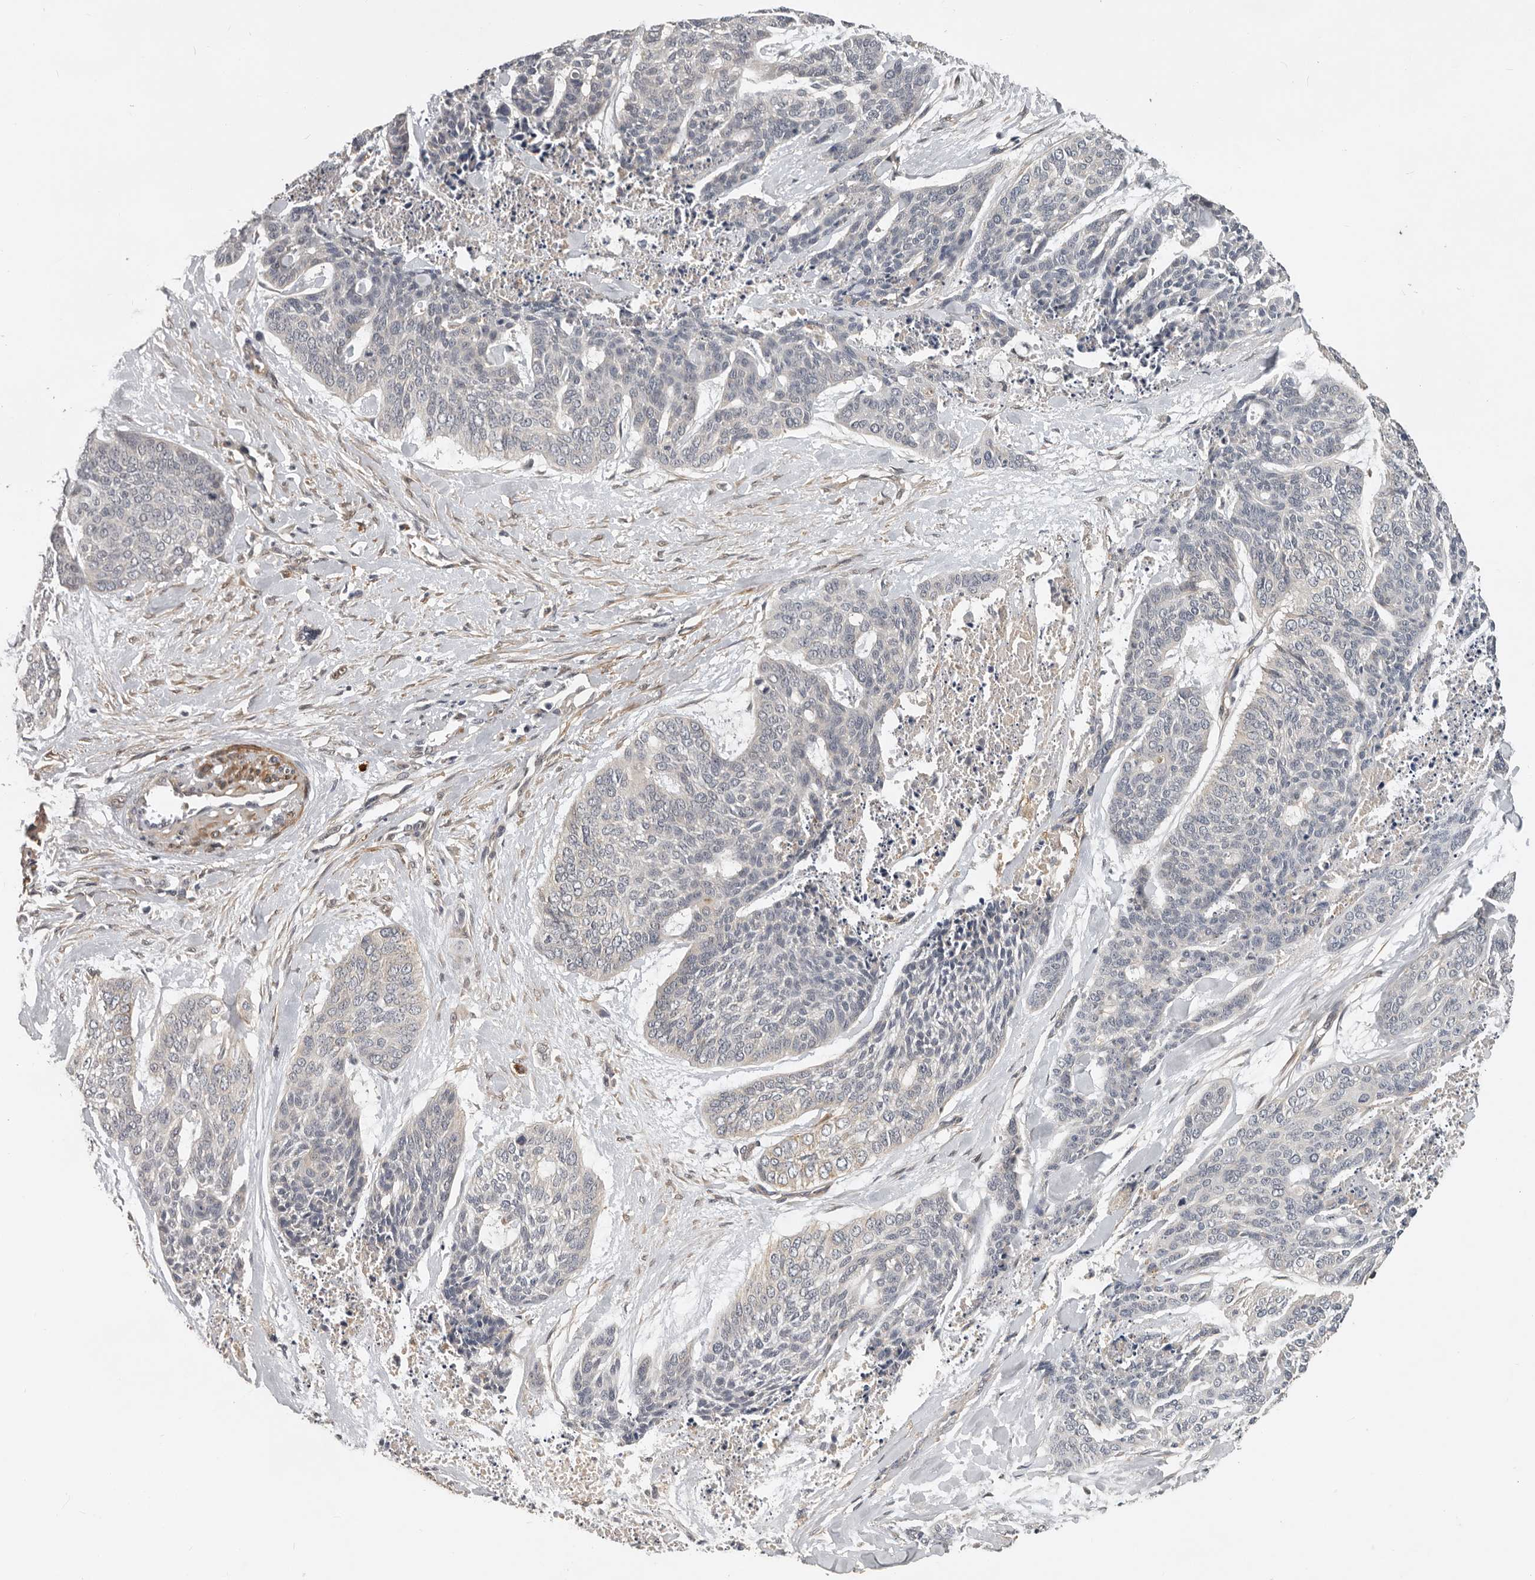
{"staining": {"intensity": "weak", "quantity": "<25%", "location": "cytoplasmic/membranous"}, "tissue": "skin cancer", "cell_type": "Tumor cells", "image_type": "cancer", "snomed": [{"axis": "morphology", "description": "Basal cell carcinoma"}, {"axis": "topography", "description": "Skin"}], "caption": "This is an immunohistochemistry image of human skin basal cell carcinoma. There is no positivity in tumor cells.", "gene": "RNF157", "patient": {"sex": "female", "age": 64}}